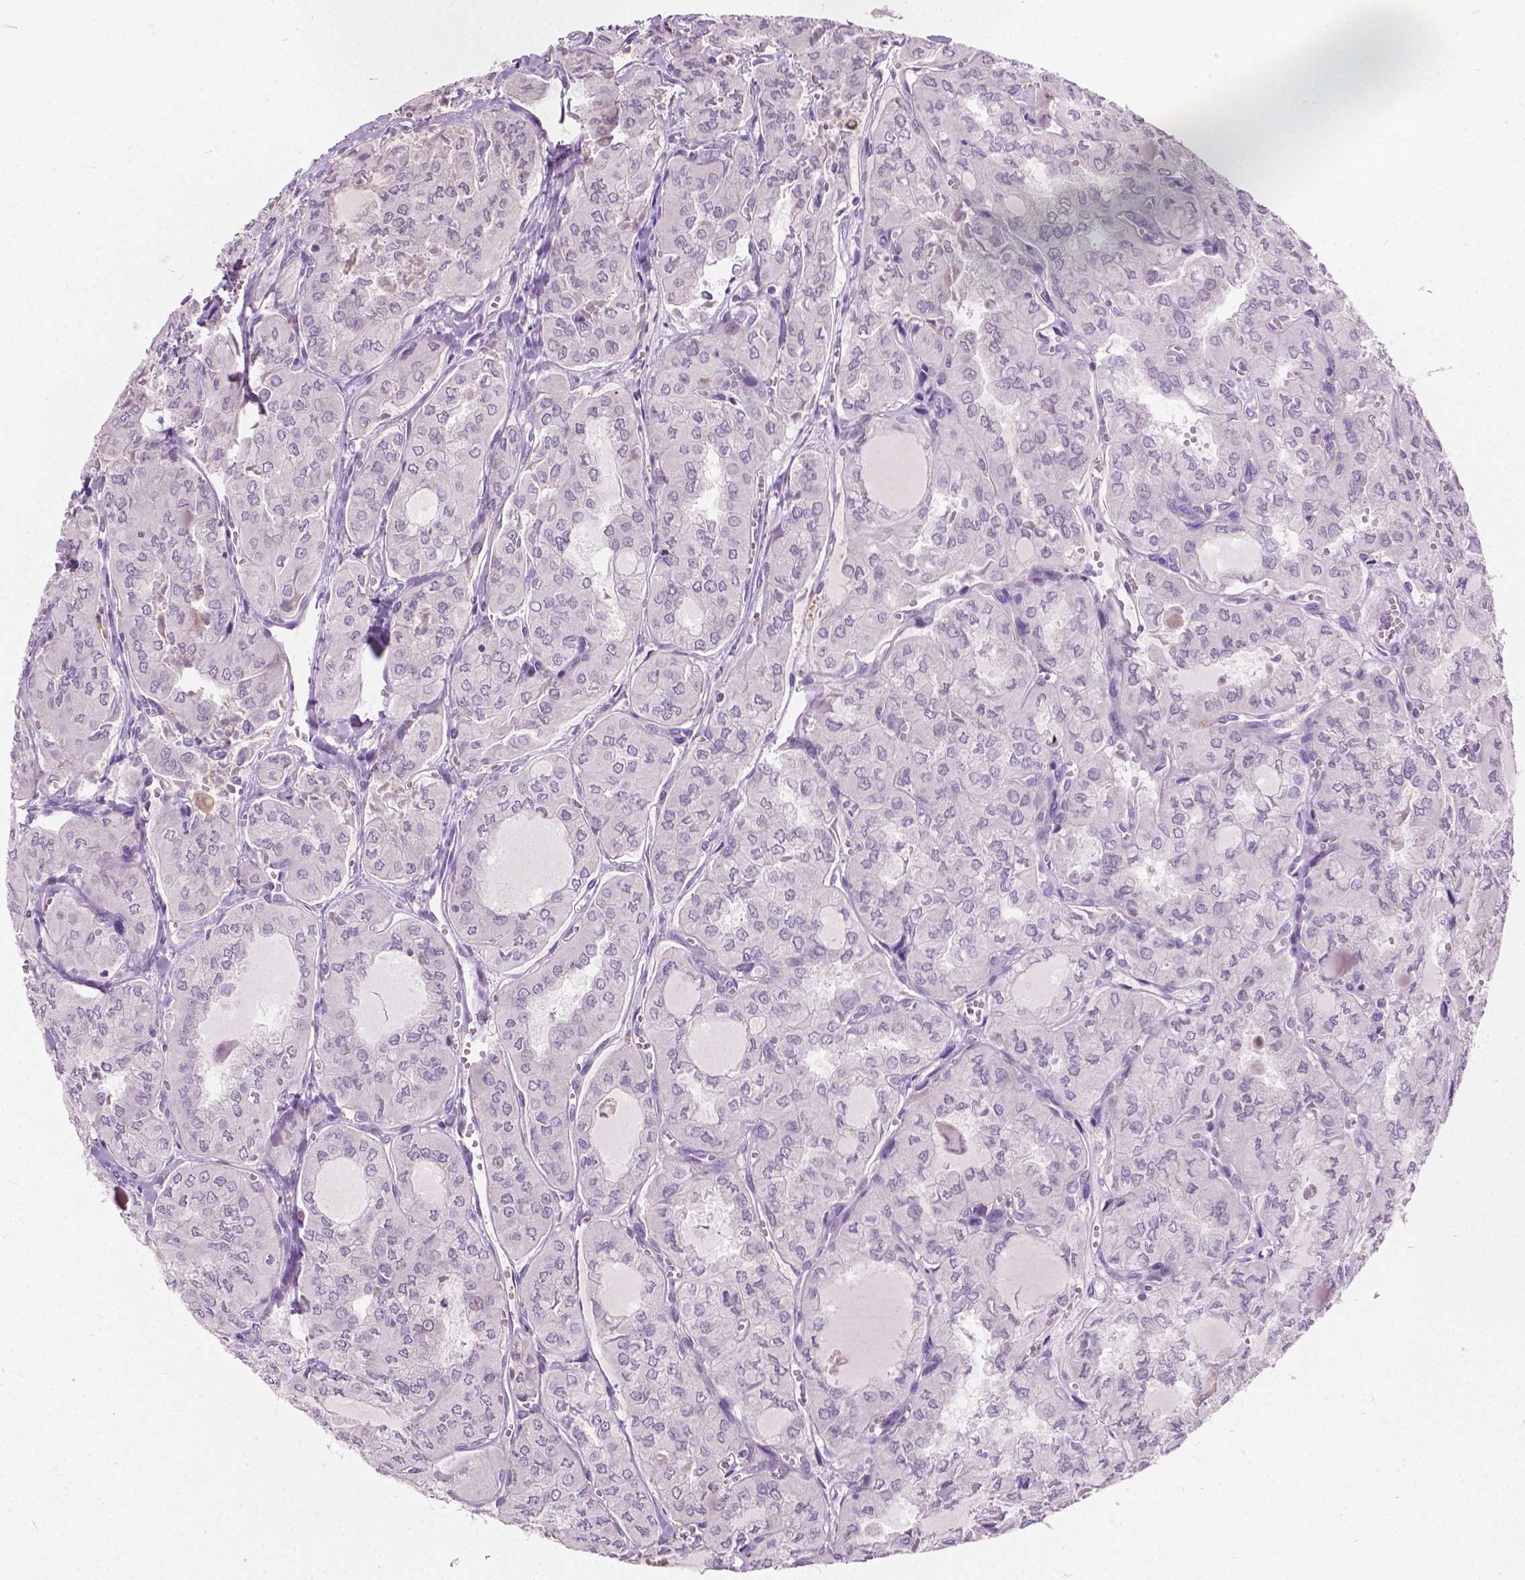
{"staining": {"intensity": "negative", "quantity": "none", "location": "none"}, "tissue": "thyroid cancer", "cell_type": "Tumor cells", "image_type": "cancer", "snomed": [{"axis": "morphology", "description": "Papillary adenocarcinoma, NOS"}, {"axis": "topography", "description": "Thyroid gland"}], "caption": "Human papillary adenocarcinoma (thyroid) stained for a protein using immunohistochemistry reveals no positivity in tumor cells.", "gene": "DLX6", "patient": {"sex": "male", "age": 20}}